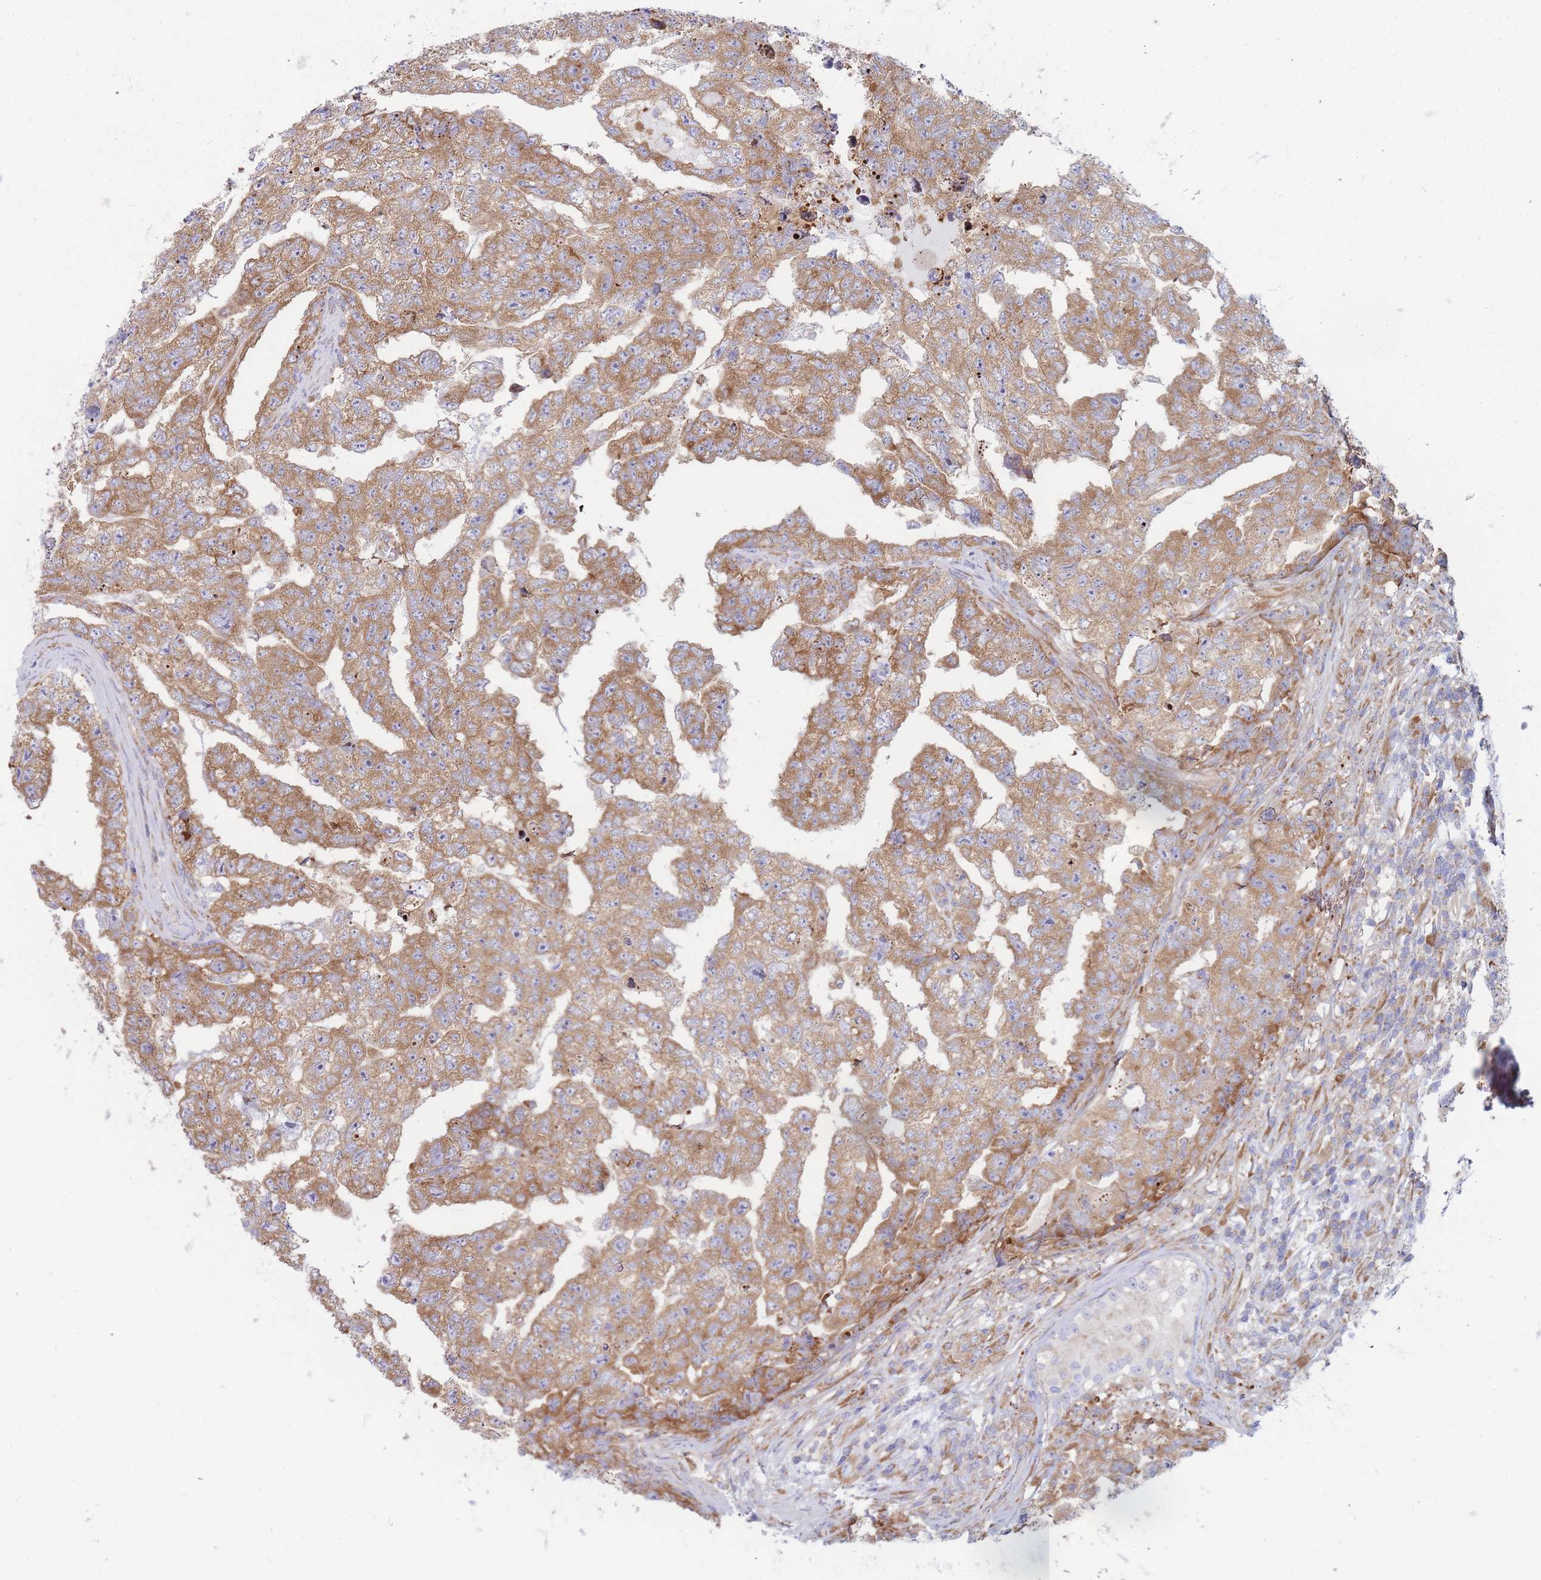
{"staining": {"intensity": "moderate", "quantity": ">75%", "location": "cytoplasmic/membranous"}, "tissue": "testis cancer", "cell_type": "Tumor cells", "image_type": "cancer", "snomed": [{"axis": "morphology", "description": "Carcinoma, Embryonal, NOS"}, {"axis": "topography", "description": "Testis"}], "caption": "Human testis cancer (embryonal carcinoma) stained for a protein (brown) exhibits moderate cytoplasmic/membranous positive staining in about >75% of tumor cells.", "gene": "RPL8", "patient": {"sex": "male", "age": 25}}